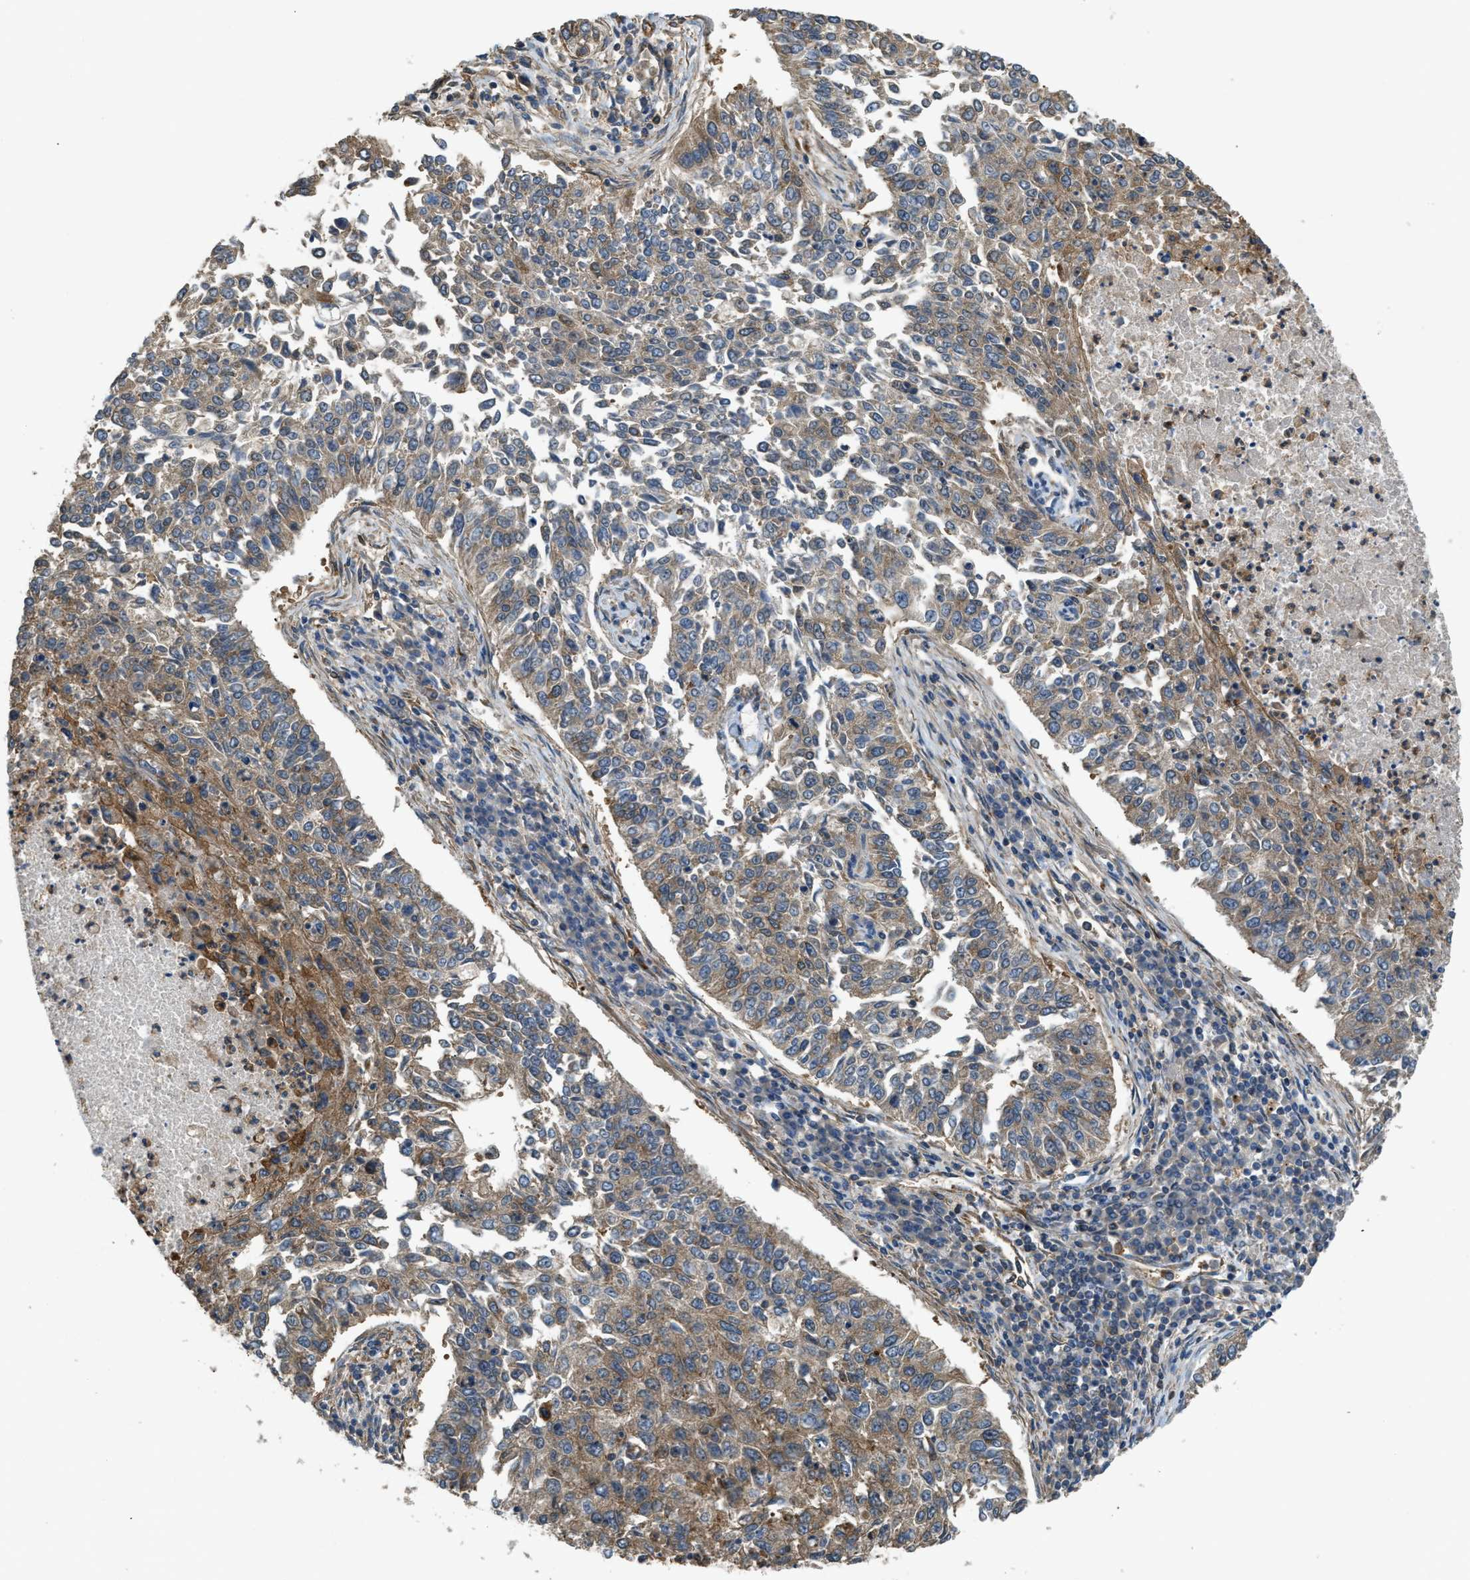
{"staining": {"intensity": "moderate", "quantity": "25%-75%", "location": "cytoplasmic/membranous"}, "tissue": "lung cancer", "cell_type": "Tumor cells", "image_type": "cancer", "snomed": [{"axis": "morphology", "description": "Normal tissue, NOS"}, {"axis": "morphology", "description": "Squamous cell carcinoma, NOS"}, {"axis": "topography", "description": "Cartilage tissue"}, {"axis": "topography", "description": "Bronchus"}, {"axis": "topography", "description": "Lung"}], "caption": "Moderate cytoplasmic/membranous protein staining is present in about 25%-75% of tumor cells in lung squamous cell carcinoma. (Stains: DAB (3,3'-diaminobenzidine) in brown, nuclei in blue, Microscopy: brightfield microscopy at high magnification).", "gene": "BAG4", "patient": {"sex": "female", "age": 49}}